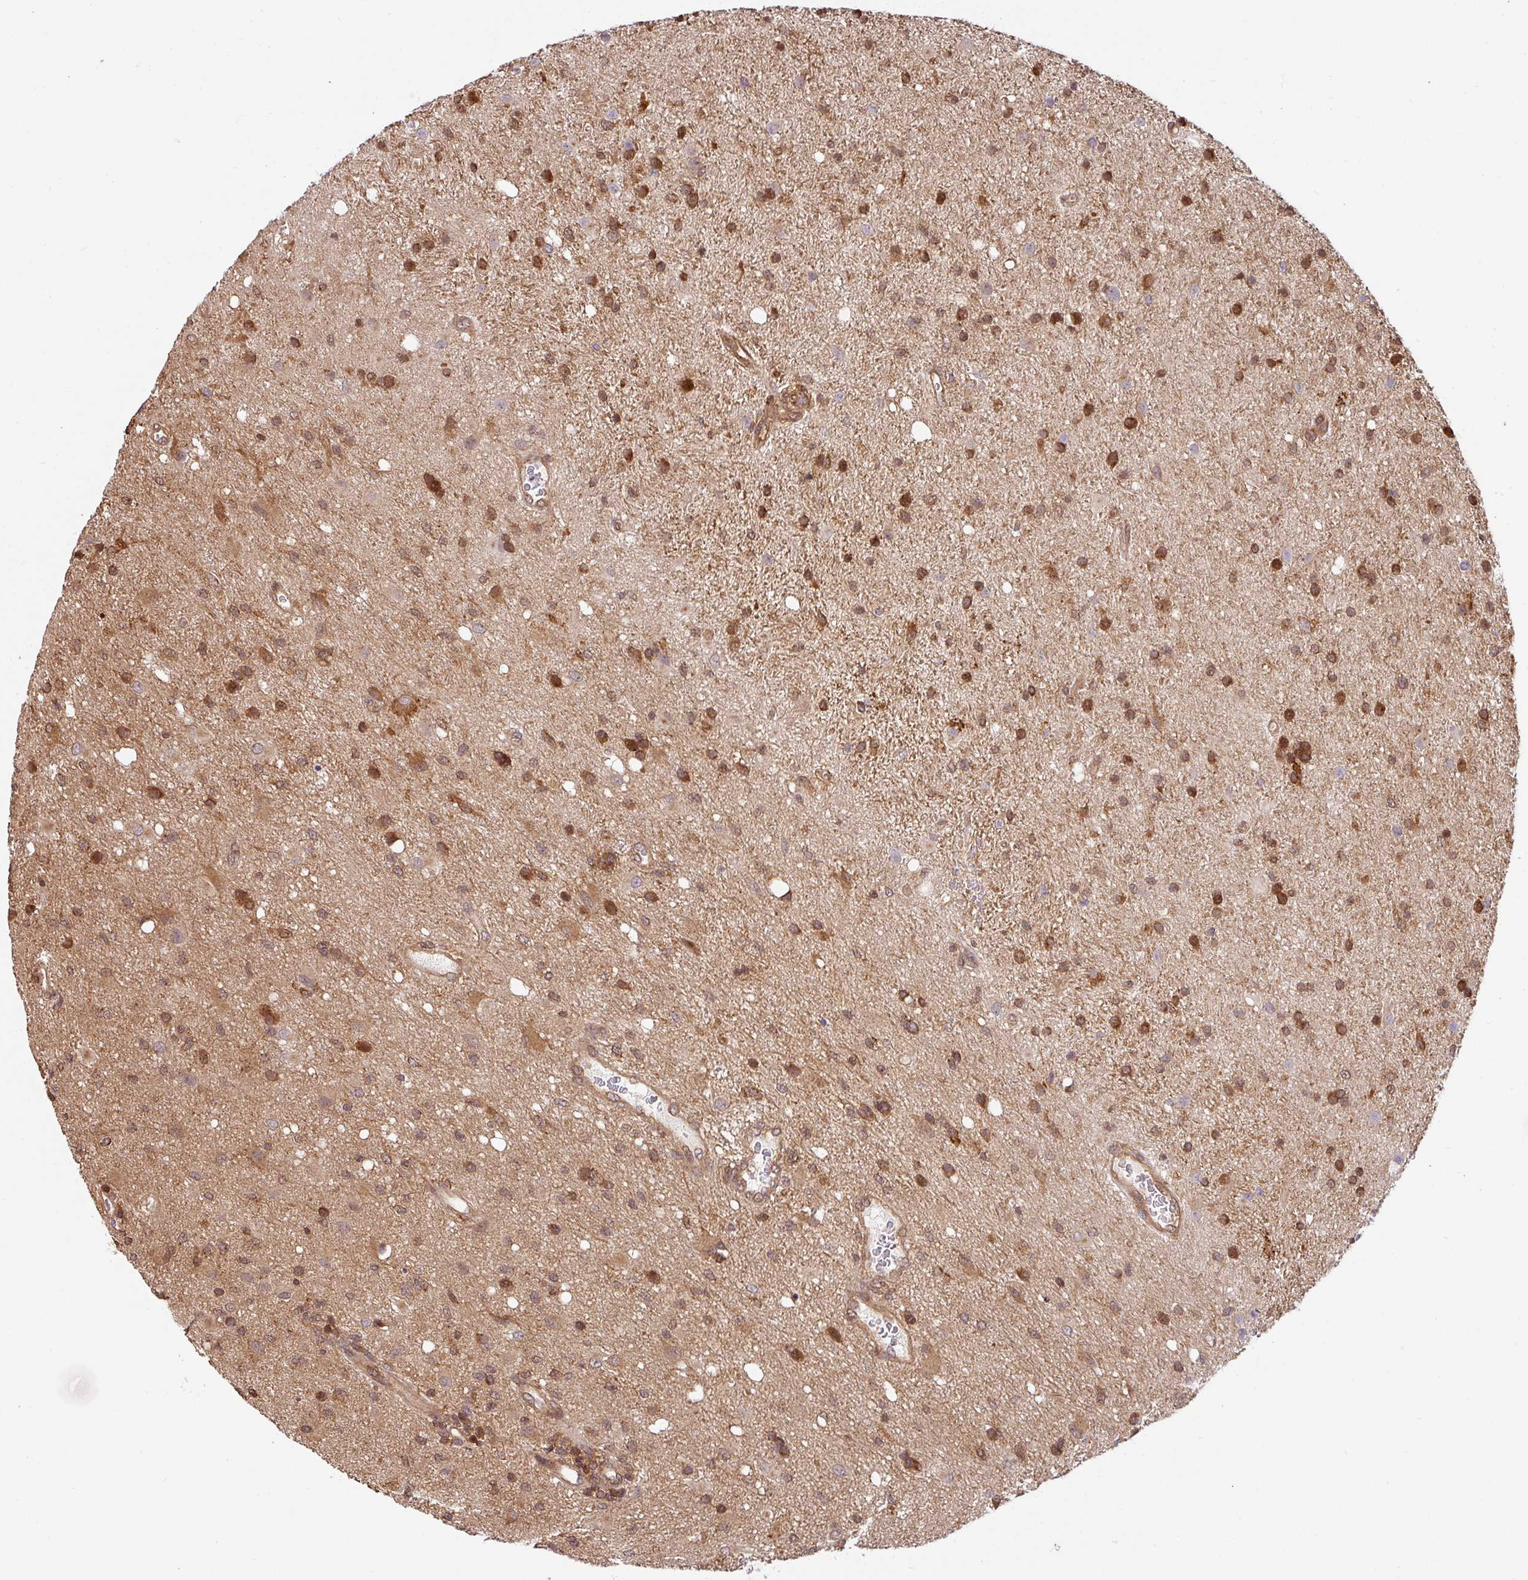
{"staining": {"intensity": "moderate", "quantity": ">75%", "location": "cytoplasmic/membranous,nuclear"}, "tissue": "glioma", "cell_type": "Tumor cells", "image_type": "cancer", "snomed": [{"axis": "morphology", "description": "Glioma, malignant, High grade"}, {"axis": "topography", "description": "Brain"}], "caption": "The immunohistochemical stain highlights moderate cytoplasmic/membranous and nuclear staining in tumor cells of glioma tissue.", "gene": "SHB", "patient": {"sex": "male", "age": 67}}